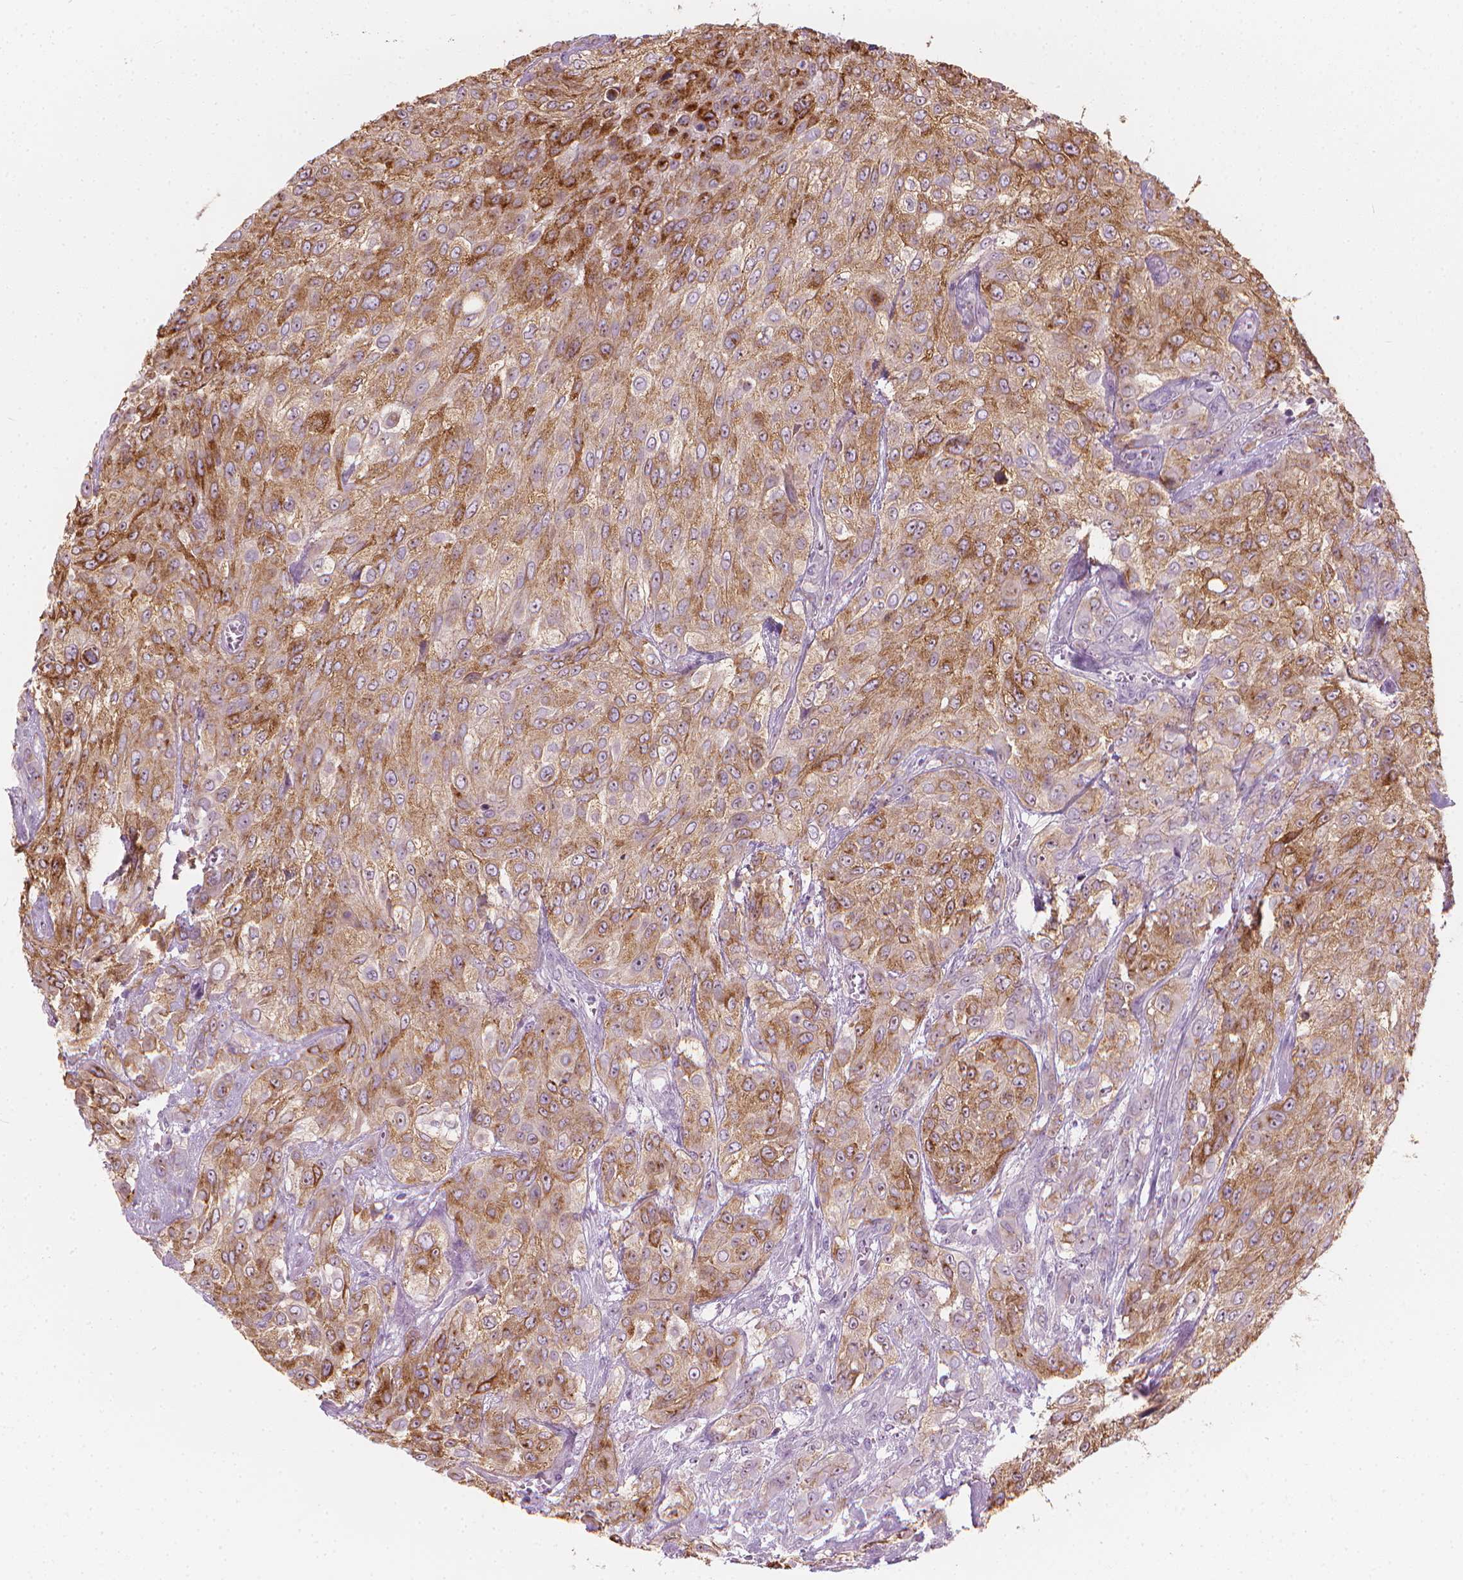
{"staining": {"intensity": "moderate", "quantity": ">75%", "location": "cytoplasmic/membranous"}, "tissue": "urothelial cancer", "cell_type": "Tumor cells", "image_type": "cancer", "snomed": [{"axis": "morphology", "description": "Urothelial carcinoma, High grade"}, {"axis": "topography", "description": "Urinary bladder"}], "caption": "DAB immunohistochemical staining of urothelial cancer reveals moderate cytoplasmic/membranous protein expression in approximately >75% of tumor cells. (DAB (3,3'-diaminobenzidine) = brown stain, brightfield microscopy at high magnification).", "gene": "GPRC5A", "patient": {"sex": "male", "age": 57}}